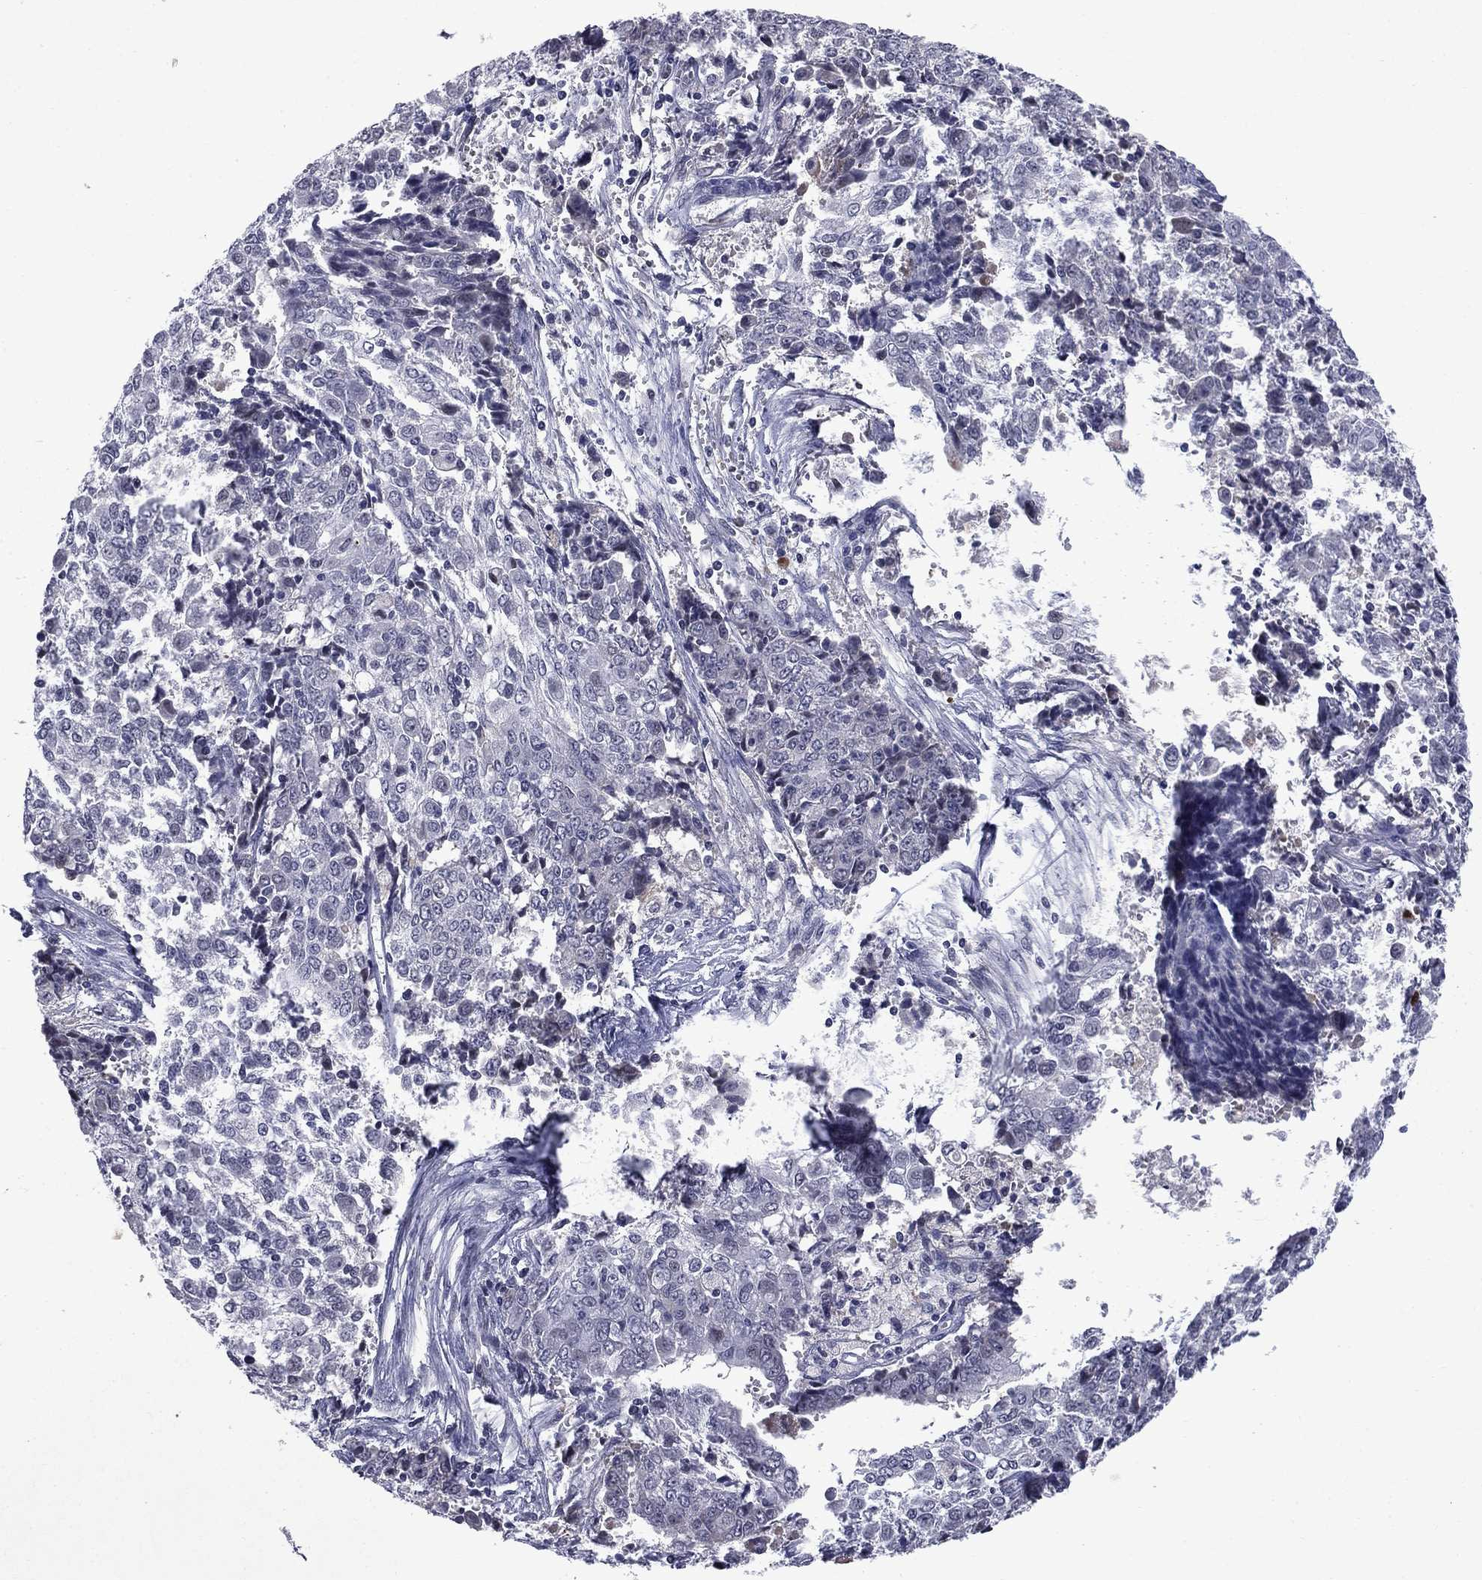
{"staining": {"intensity": "negative", "quantity": "none", "location": "none"}, "tissue": "ovarian cancer", "cell_type": "Tumor cells", "image_type": "cancer", "snomed": [{"axis": "morphology", "description": "Carcinoma, endometroid"}, {"axis": "topography", "description": "Ovary"}], "caption": "This is an immunohistochemistry micrograph of ovarian endometroid carcinoma. There is no staining in tumor cells.", "gene": "ECM1", "patient": {"sex": "female", "age": 42}}